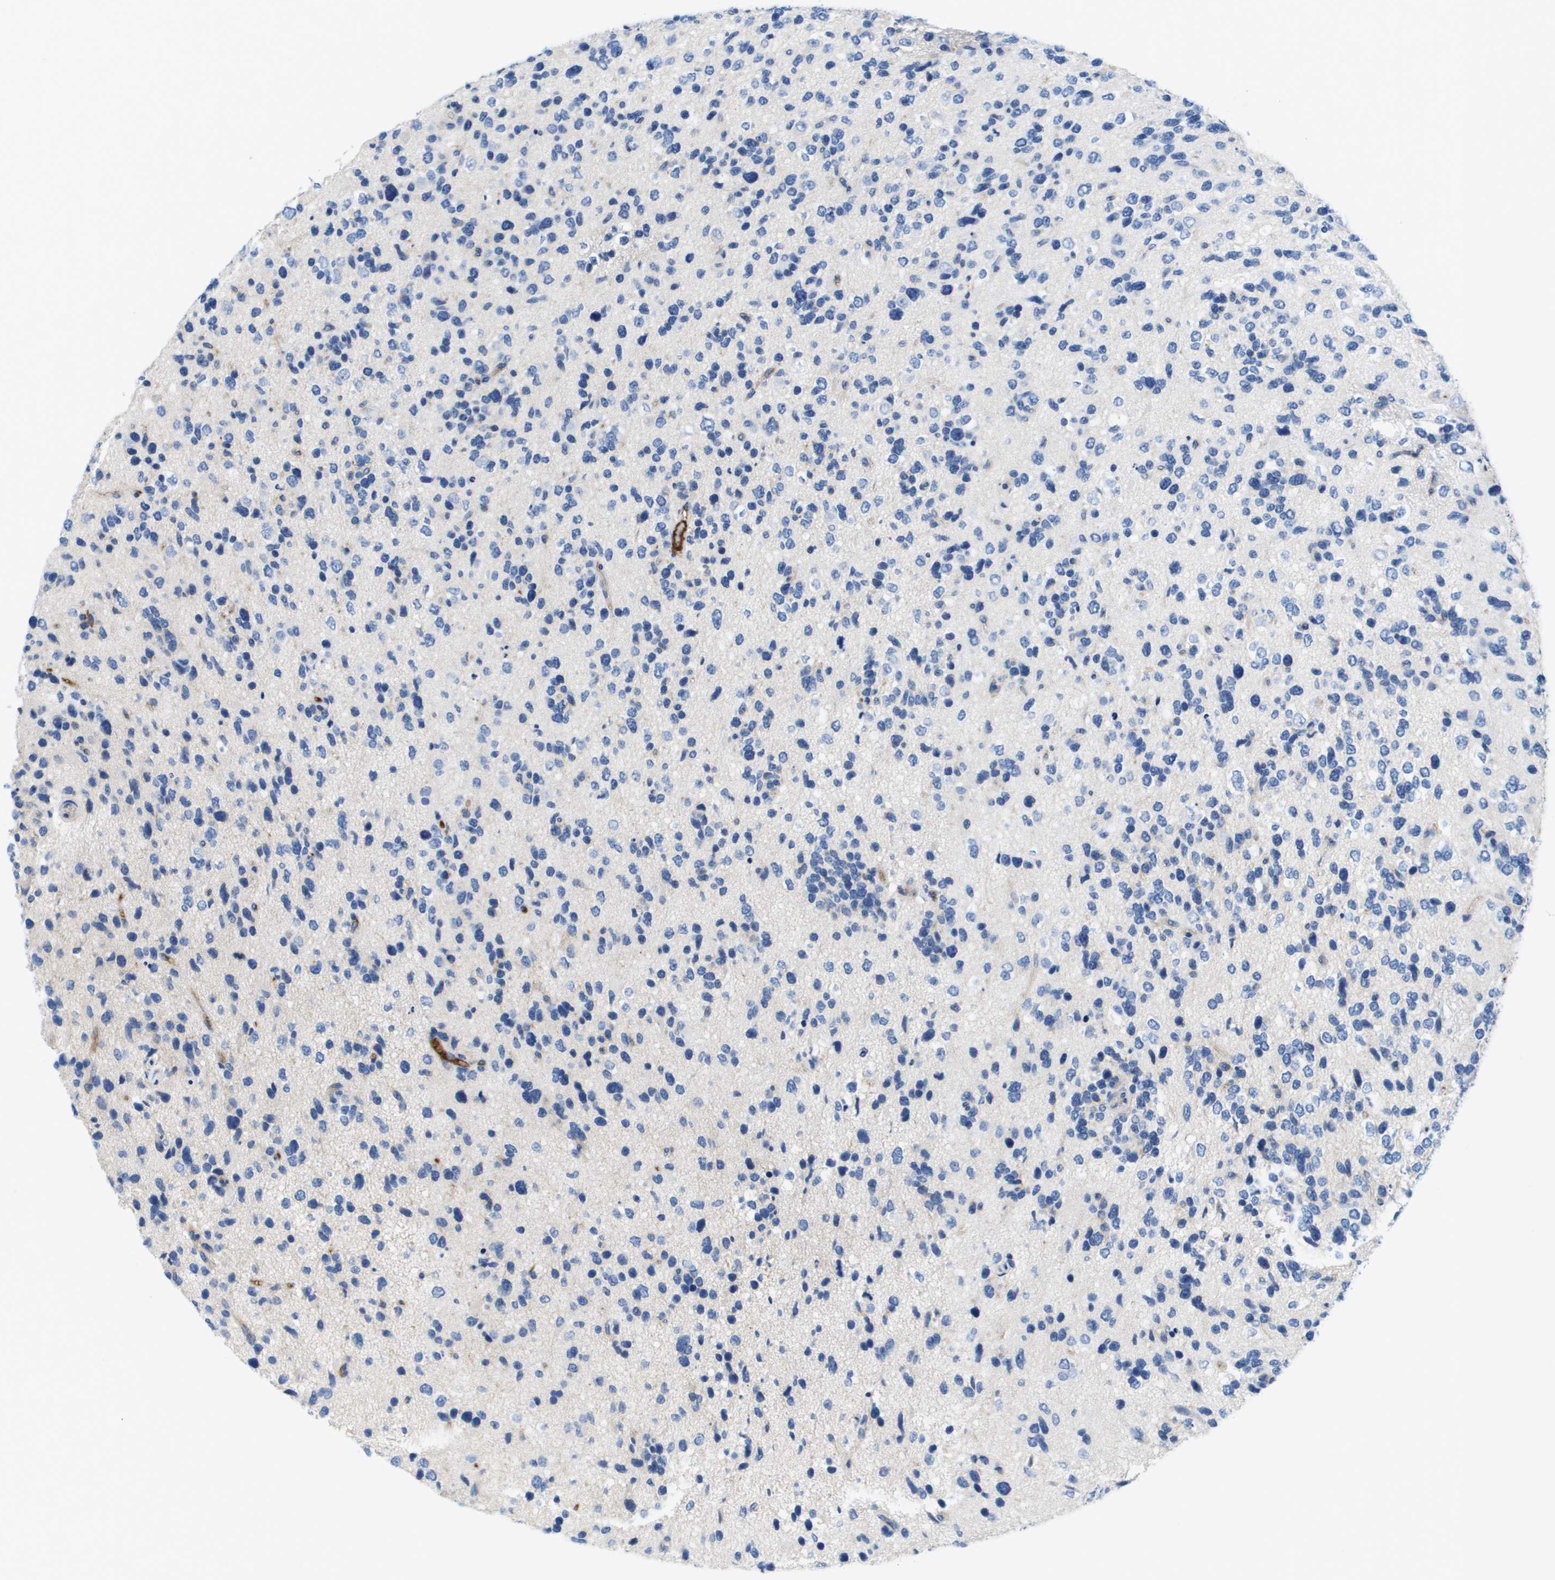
{"staining": {"intensity": "negative", "quantity": "none", "location": "none"}, "tissue": "glioma", "cell_type": "Tumor cells", "image_type": "cancer", "snomed": [{"axis": "morphology", "description": "Glioma, malignant, High grade"}, {"axis": "topography", "description": "Cerebral cortex"}], "caption": "DAB immunohistochemical staining of glioma shows no significant staining in tumor cells.", "gene": "APOA1", "patient": {"sex": "female", "age": 36}}